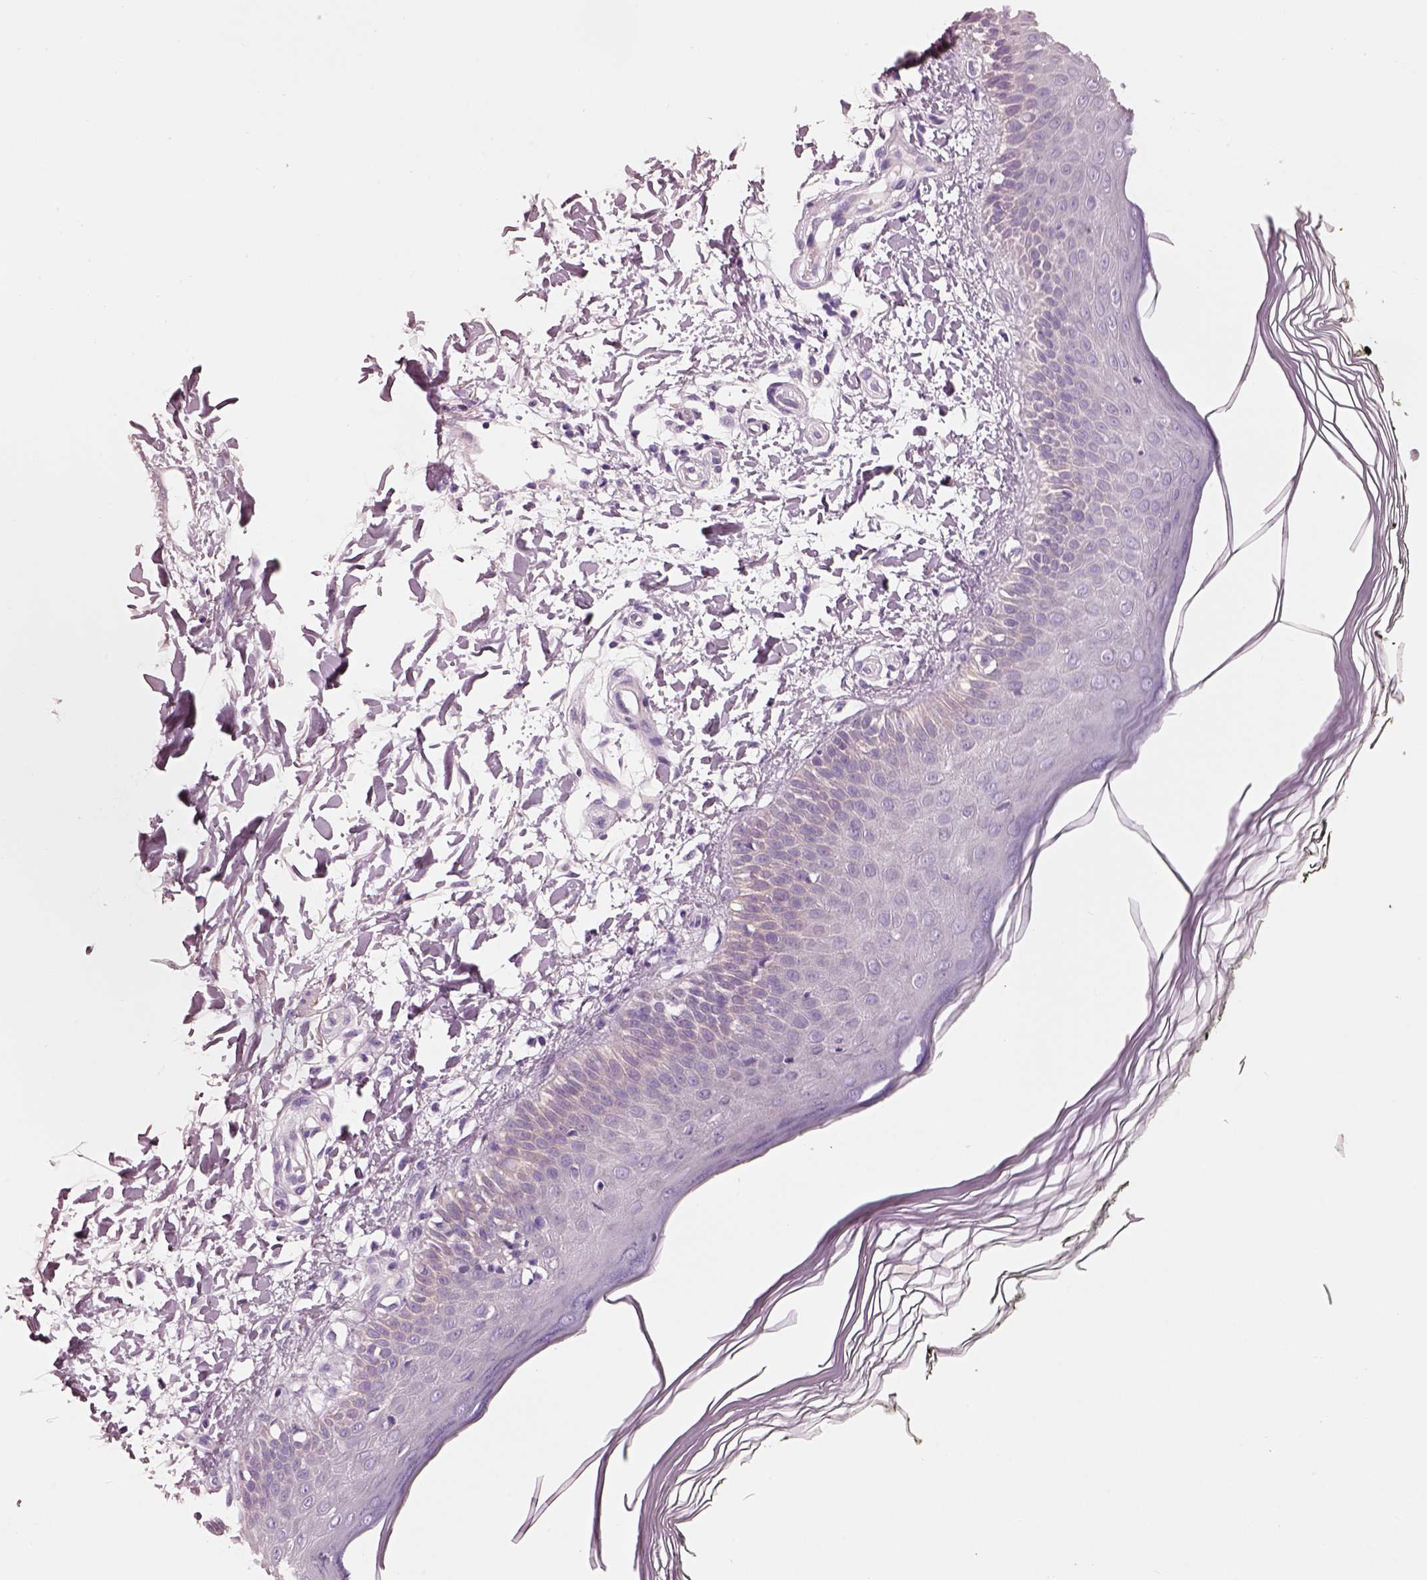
{"staining": {"intensity": "negative", "quantity": "none", "location": "none"}, "tissue": "skin", "cell_type": "Fibroblasts", "image_type": "normal", "snomed": [{"axis": "morphology", "description": "Normal tissue, NOS"}, {"axis": "topography", "description": "Skin"}], "caption": "The photomicrograph shows no staining of fibroblasts in benign skin.", "gene": "PNOC", "patient": {"sex": "female", "age": 62}}